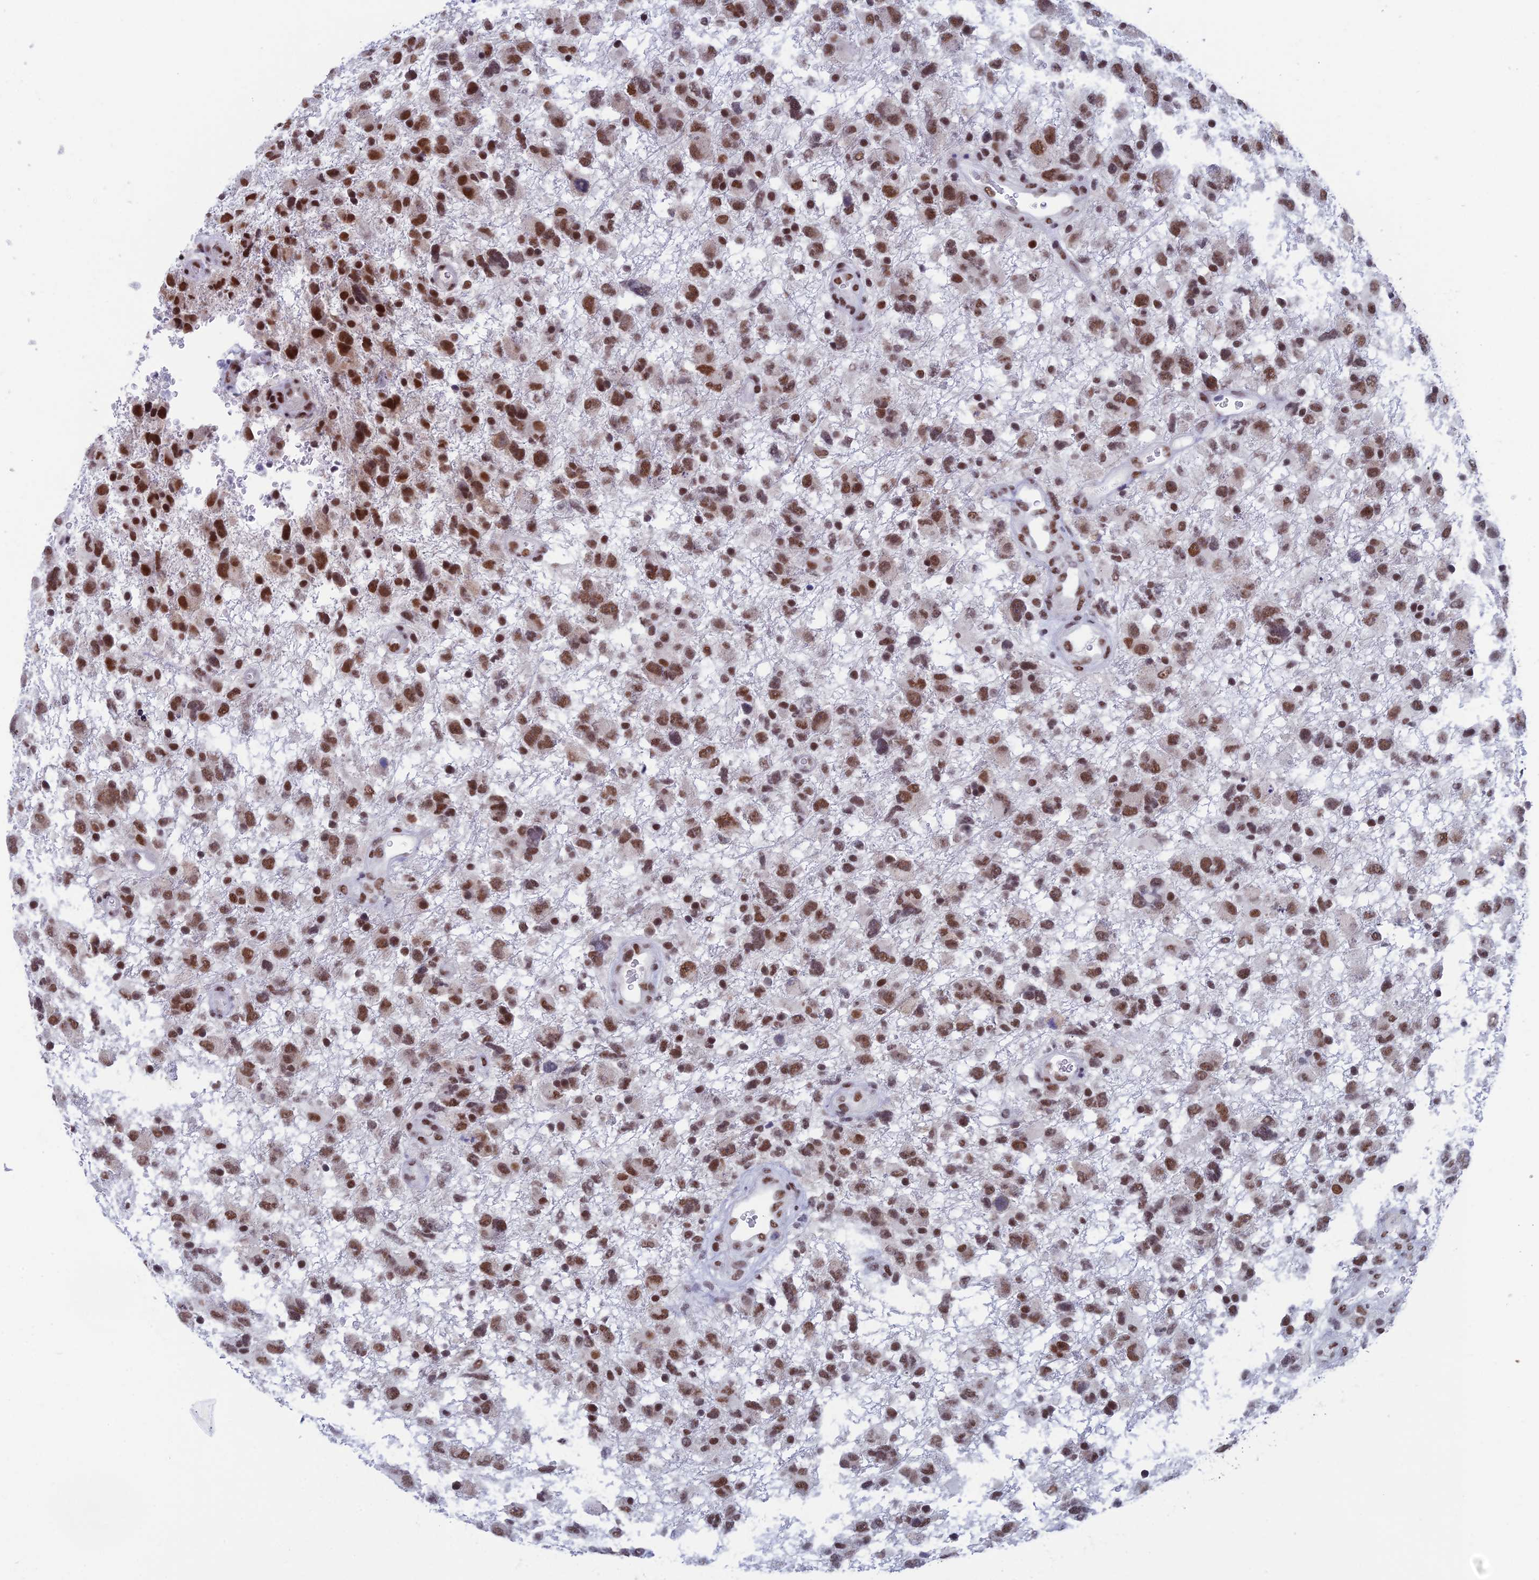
{"staining": {"intensity": "moderate", "quantity": ">75%", "location": "nuclear"}, "tissue": "glioma", "cell_type": "Tumor cells", "image_type": "cancer", "snomed": [{"axis": "morphology", "description": "Glioma, malignant, High grade"}, {"axis": "topography", "description": "Brain"}], "caption": "The micrograph exhibits staining of glioma, revealing moderate nuclear protein expression (brown color) within tumor cells.", "gene": "NABP2", "patient": {"sex": "male", "age": 61}}